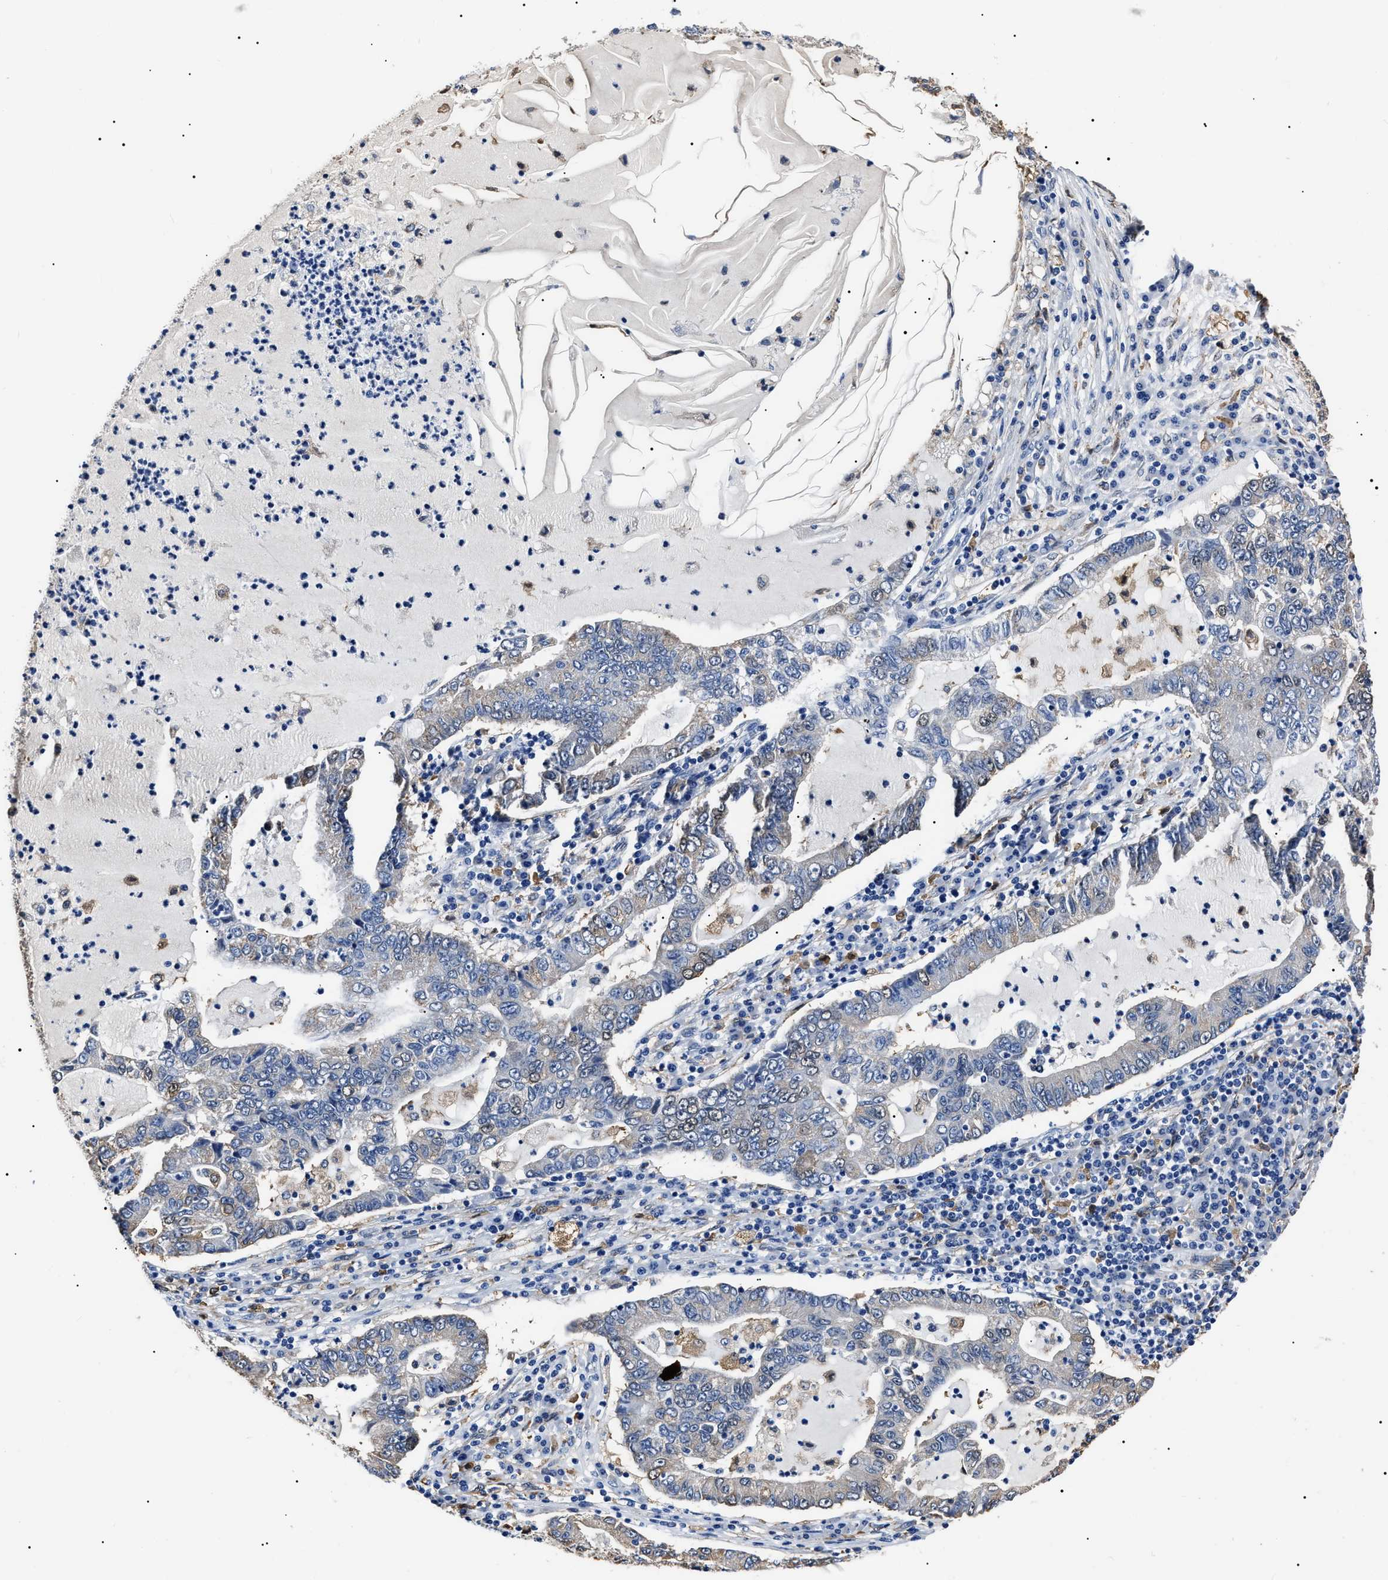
{"staining": {"intensity": "weak", "quantity": "<25%", "location": "cytoplasmic/membranous"}, "tissue": "lung cancer", "cell_type": "Tumor cells", "image_type": "cancer", "snomed": [{"axis": "morphology", "description": "Adenocarcinoma, NOS"}, {"axis": "topography", "description": "Lung"}], "caption": "DAB (3,3'-diaminobenzidine) immunohistochemical staining of human adenocarcinoma (lung) demonstrates no significant staining in tumor cells.", "gene": "ALDH1A1", "patient": {"sex": "female", "age": 51}}